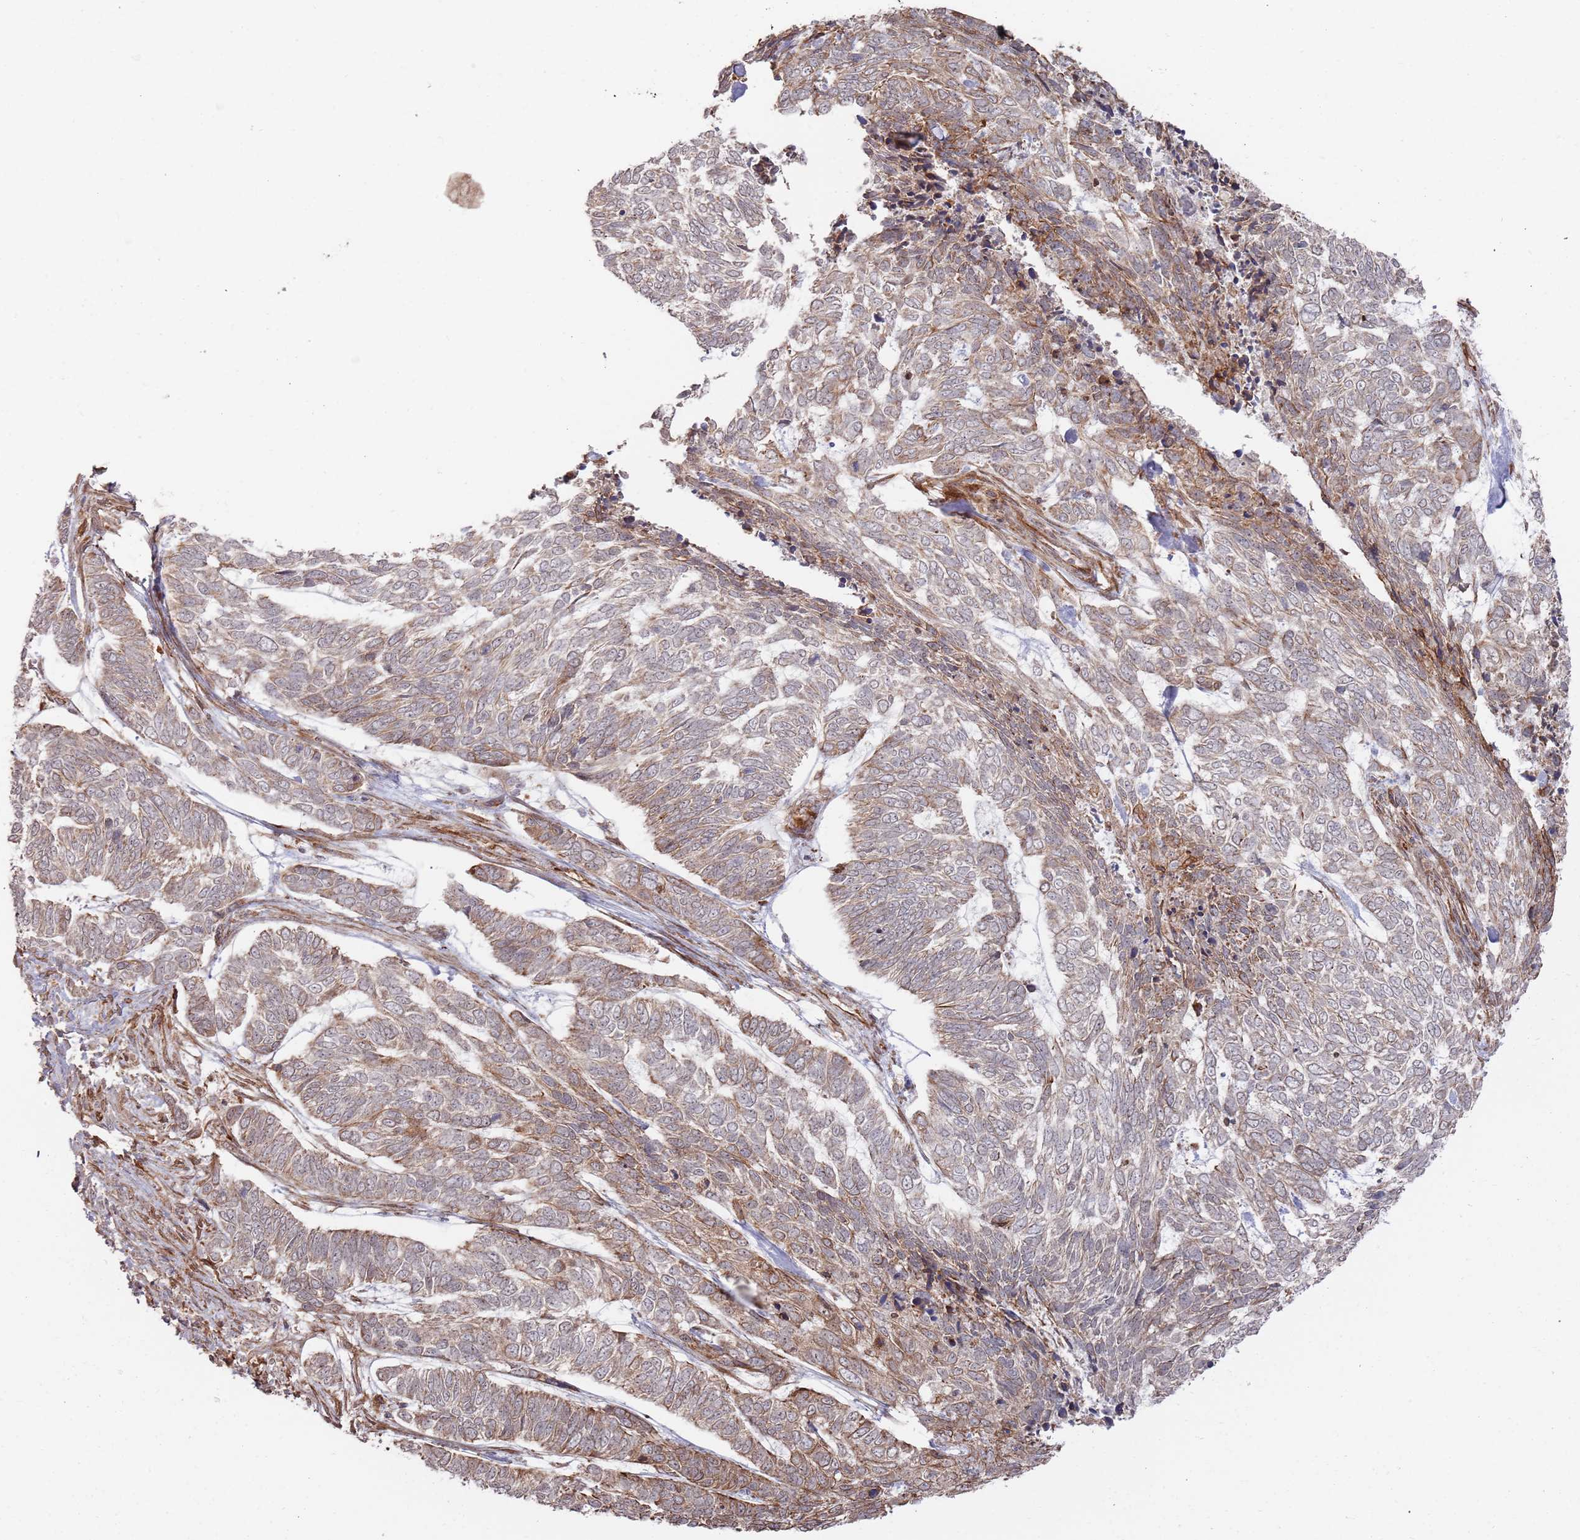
{"staining": {"intensity": "weak", "quantity": "25%-75%", "location": "cytoplasmic/membranous"}, "tissue": "skin cancer", "cell_type": "Tumor cells", "image_type": "cancer", "snomed": [{"axis": "morphology", "description": "Basal cell carcinoma"}, {"axis": "topography", "description": "Skin"}], "caption": "DAB immunohistochemical staining of human skin basal cell carcinoma reveals weak cytoplasmic/membranous protein staining in approximately 25%-75% of tumor cells.", "gene": "PHF21A", "patient": {"sex": "female", "age": 65}}